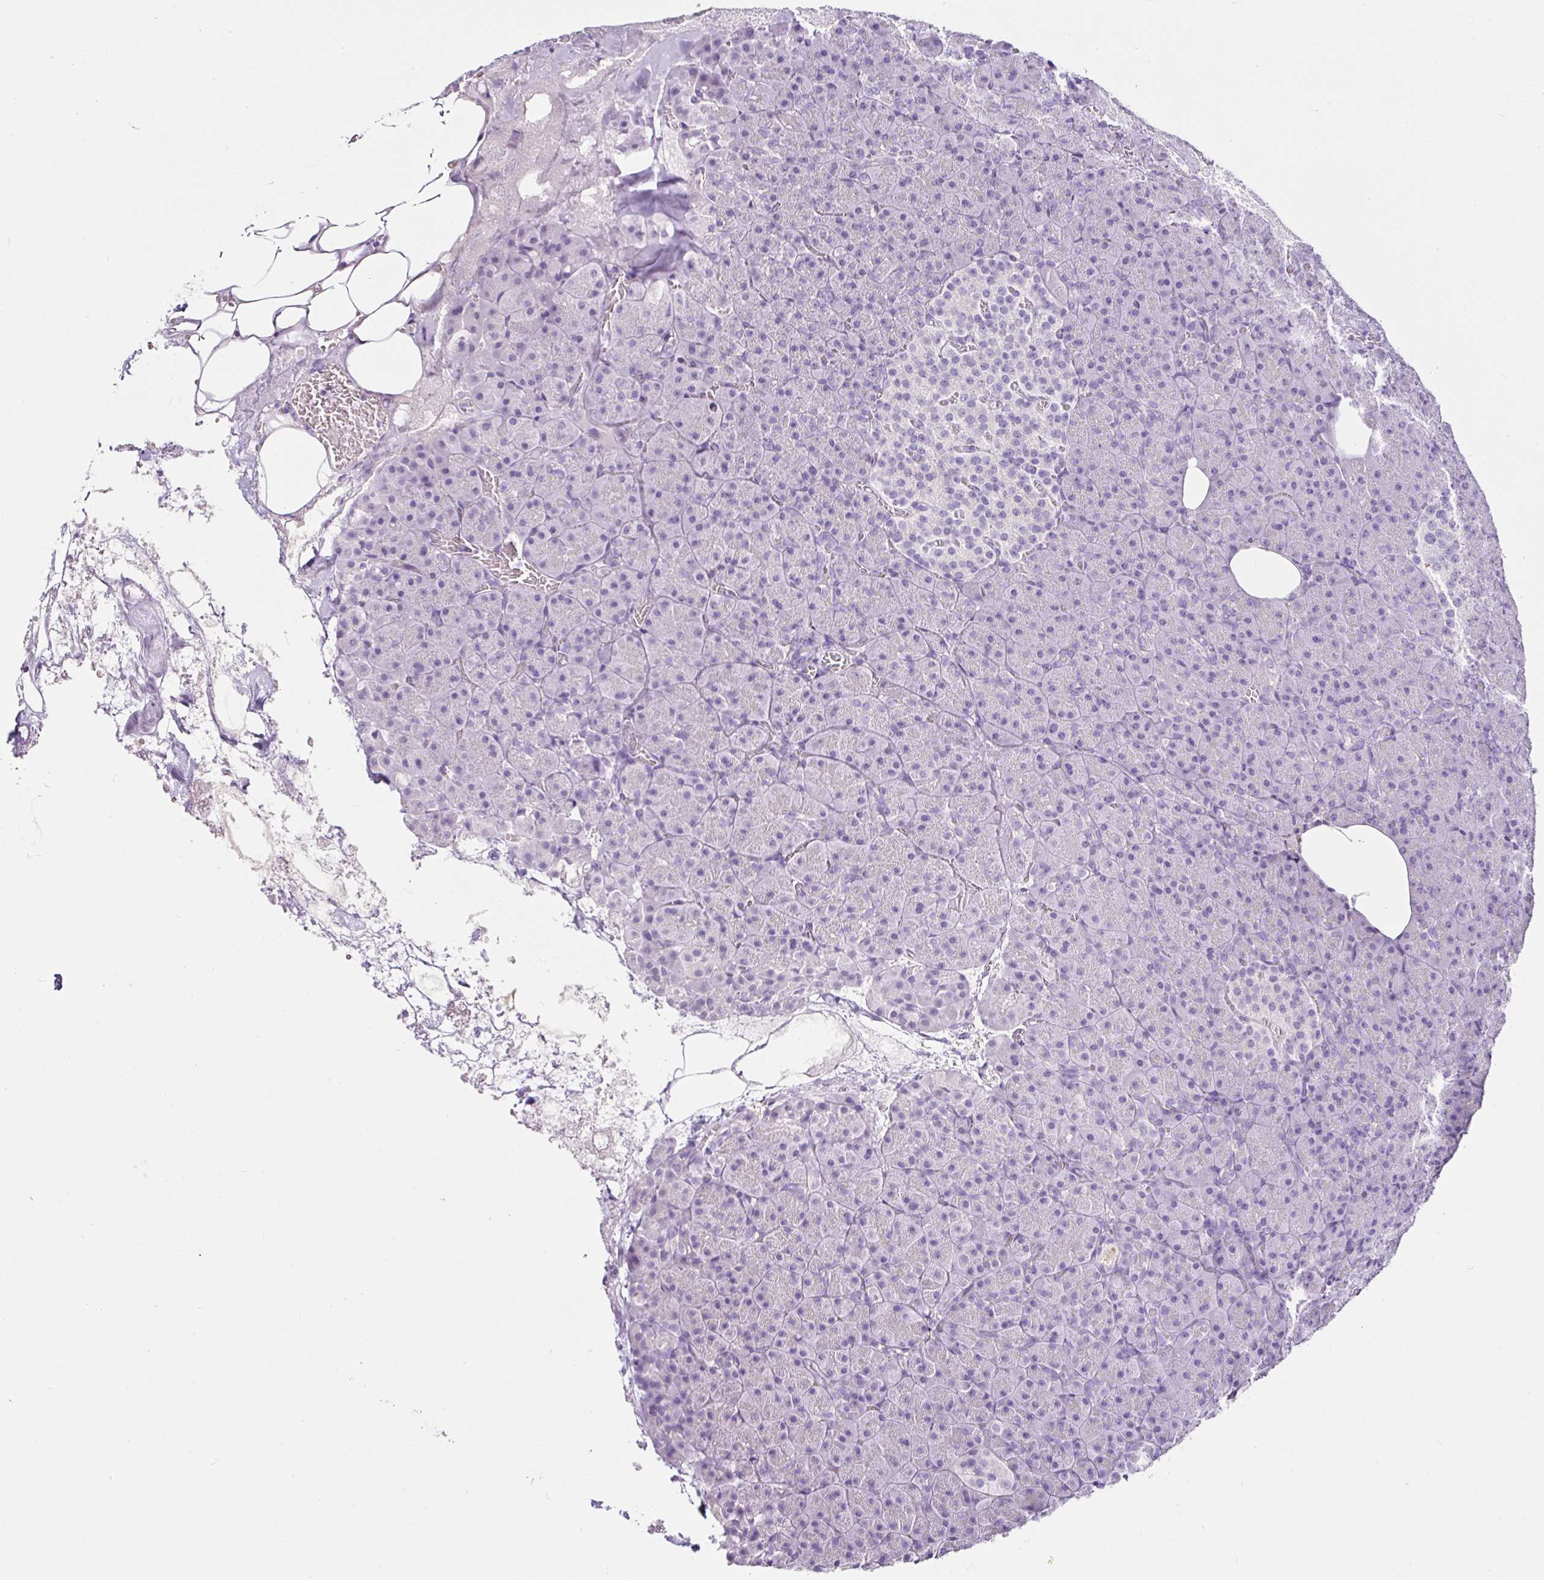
{"staining": {"intensity": "negative", "quantity": "none", "location": "none"}, "tissue": "pancreas", "cell_type": "Exocrine glandular cells", "image_type": "normal", "snomed": [{"axis": "morphology", "description": "Normal tissue, NOS"}, {"axis": "topography", "description": "Pancreas"}], "caption": "DAB immunohistochemical staining of normal human pancreas exhibits no significant positivity in exocrine glandular cells. (DAB (3,3'-diaminobenzidine) immunohistochemistry, high magnification).", "gene": "SERPINB3", "patient": {"sex": "female", "age": 74}}